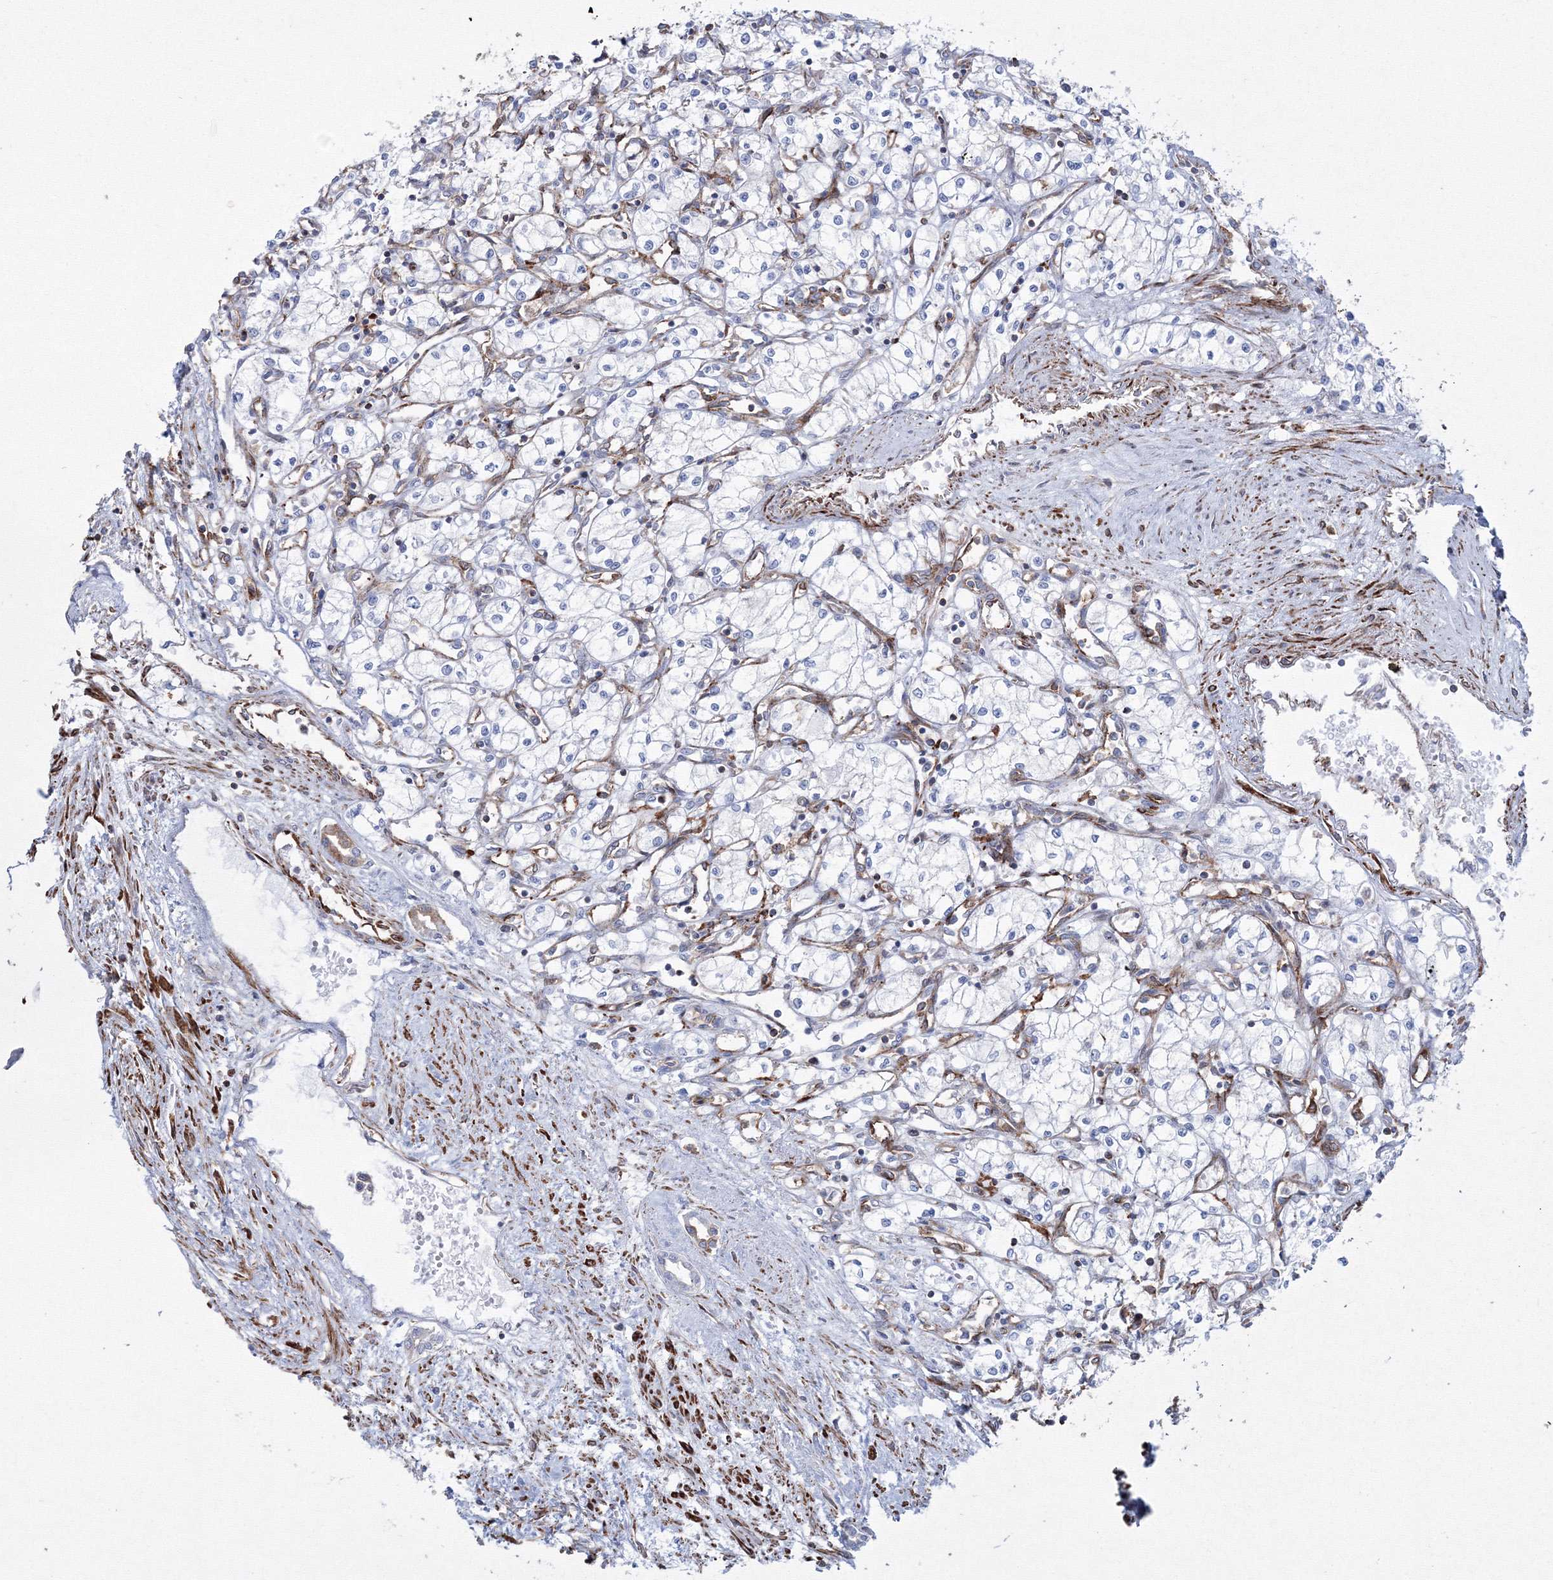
{"staining": {"intensity": "negative", "quantity": "none", "location": "none"}, "tissue": "renal cancer", "cell_type": "Tumor cells", "image_type": "cancer", "snomed": [{"axis": "morphology", "description": "Adenocarcinoma, NOS"}, {"axis": "topography", "description": "Kidney"}], "caption": "Tumor cells are negative for protein expression in human renal cancer (adenocarcinoma). (Immunohistochemistry, brightfield microscopy, high magnification).", "gene": "GPR82", "patient": {"sex": "male", "age": 59}}